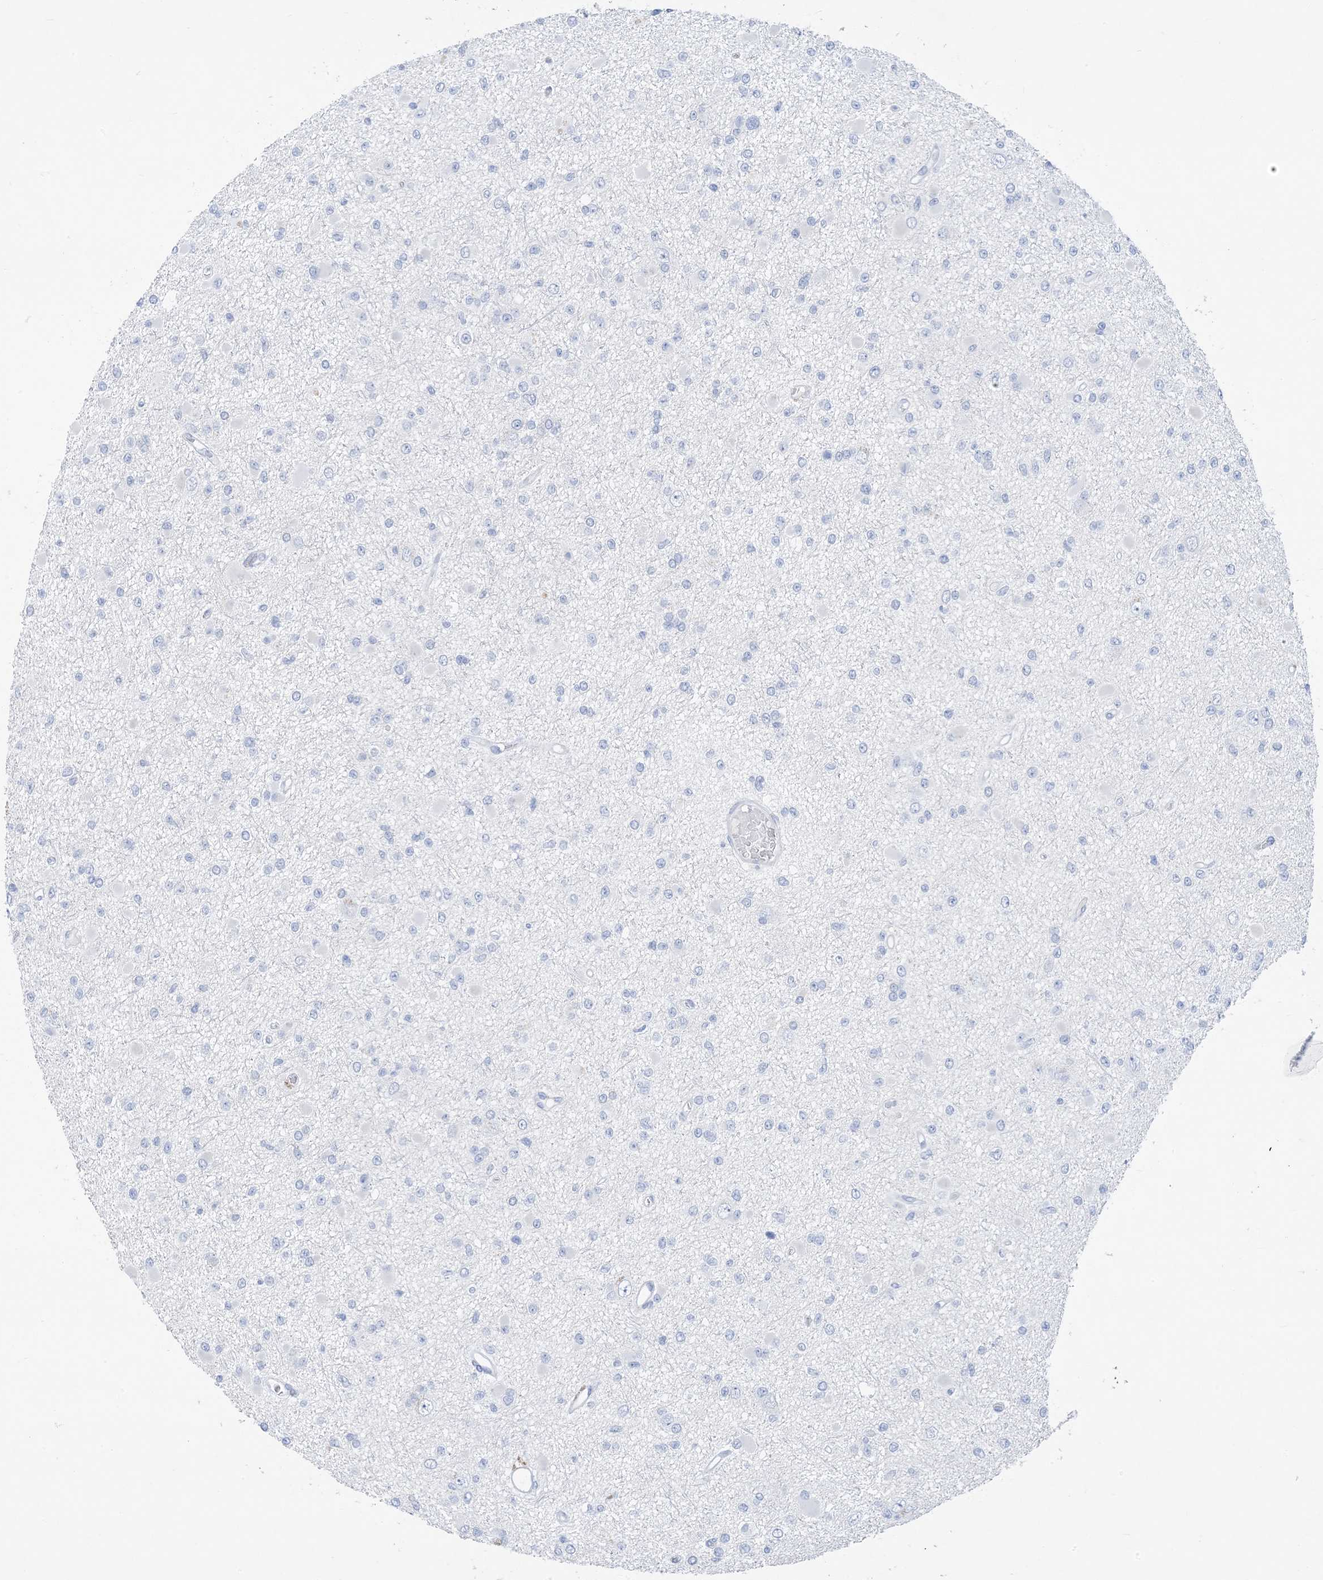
{"staining": {"intensity": "negative", "quantity": "none", "location": "none"}, "tissue": "glioma", "cell_type": "Tumor cells", "image_type": "cancer", "snomed": [{"axis": "morphology", "description": "Glioma, malignant, Low grade"}, {"axis": "topography", "description": "Brain"}], "caption": "Micrograph shows no significant protein expression in tumor cells of glioma. (DAB immunohistochemistry visualized using brightfield microscopy, high magnification).", "gene": "SH3YL1", "patient": {"sex": "female", "age": 22}}